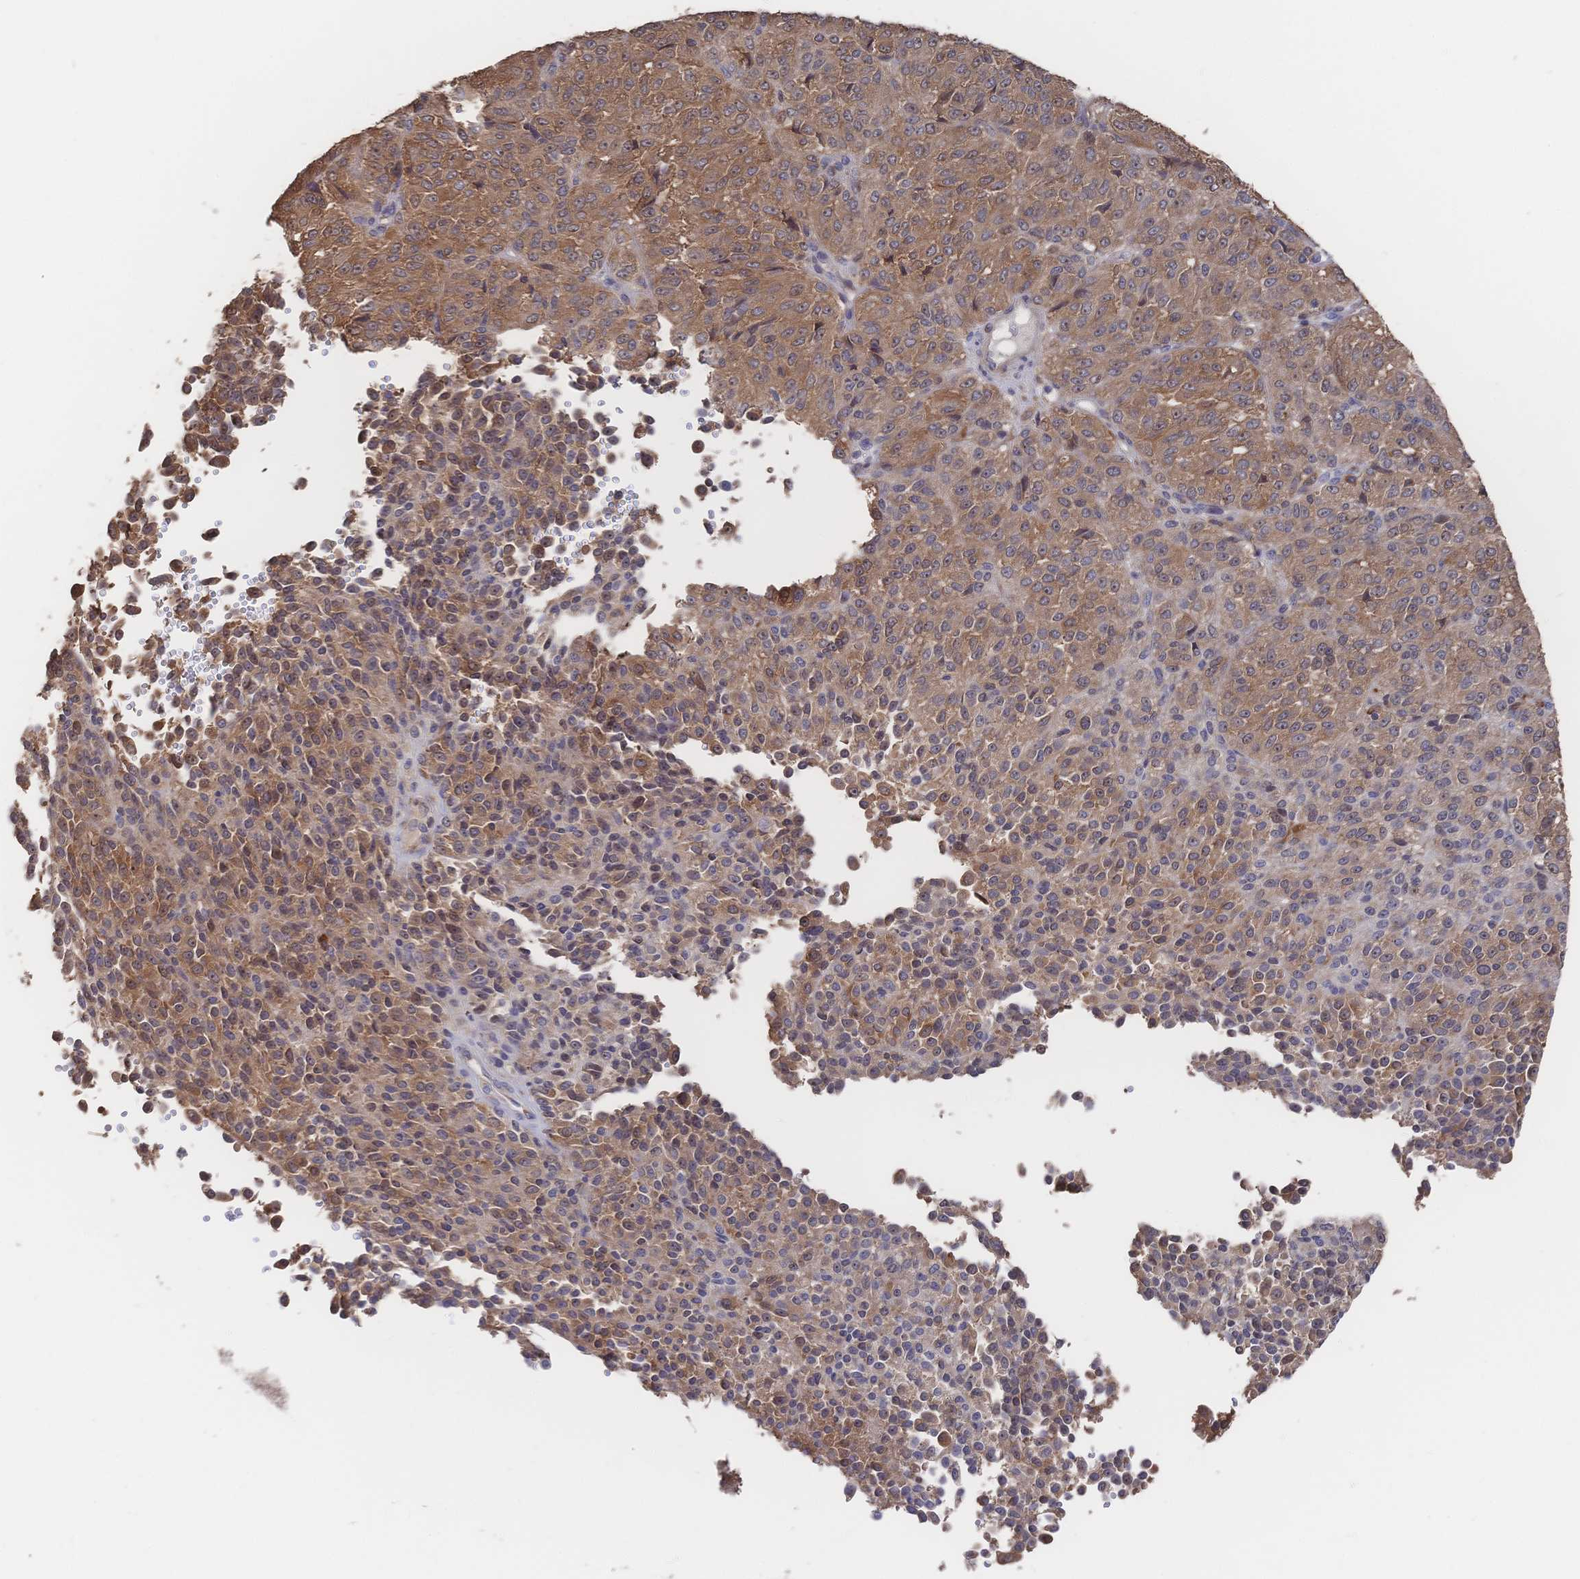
{"staining": {"intensity": "moderate", "quantity": ">75%", "location": "cytoplasmic/membranous"}, "tissue": "melanoma", "cell_type": "Tumor cells", "image_type": "cancer", "snomed": [{"axis": "morphology", "description": "Malignant melanoma, Metastatic site"}, {"axis": "topography", "description": "Brain"}], "caption": "Melanoma stained for a protein reveals moderate cytoplasmic/membranous positivity in tumor cells. (Stains: DAB in brown, nuclei in blue, Microscopy: brightfield microscopy at high magnification).", "gene": "DNAJA4", "patient": {"sex": "female", "age": 56}}